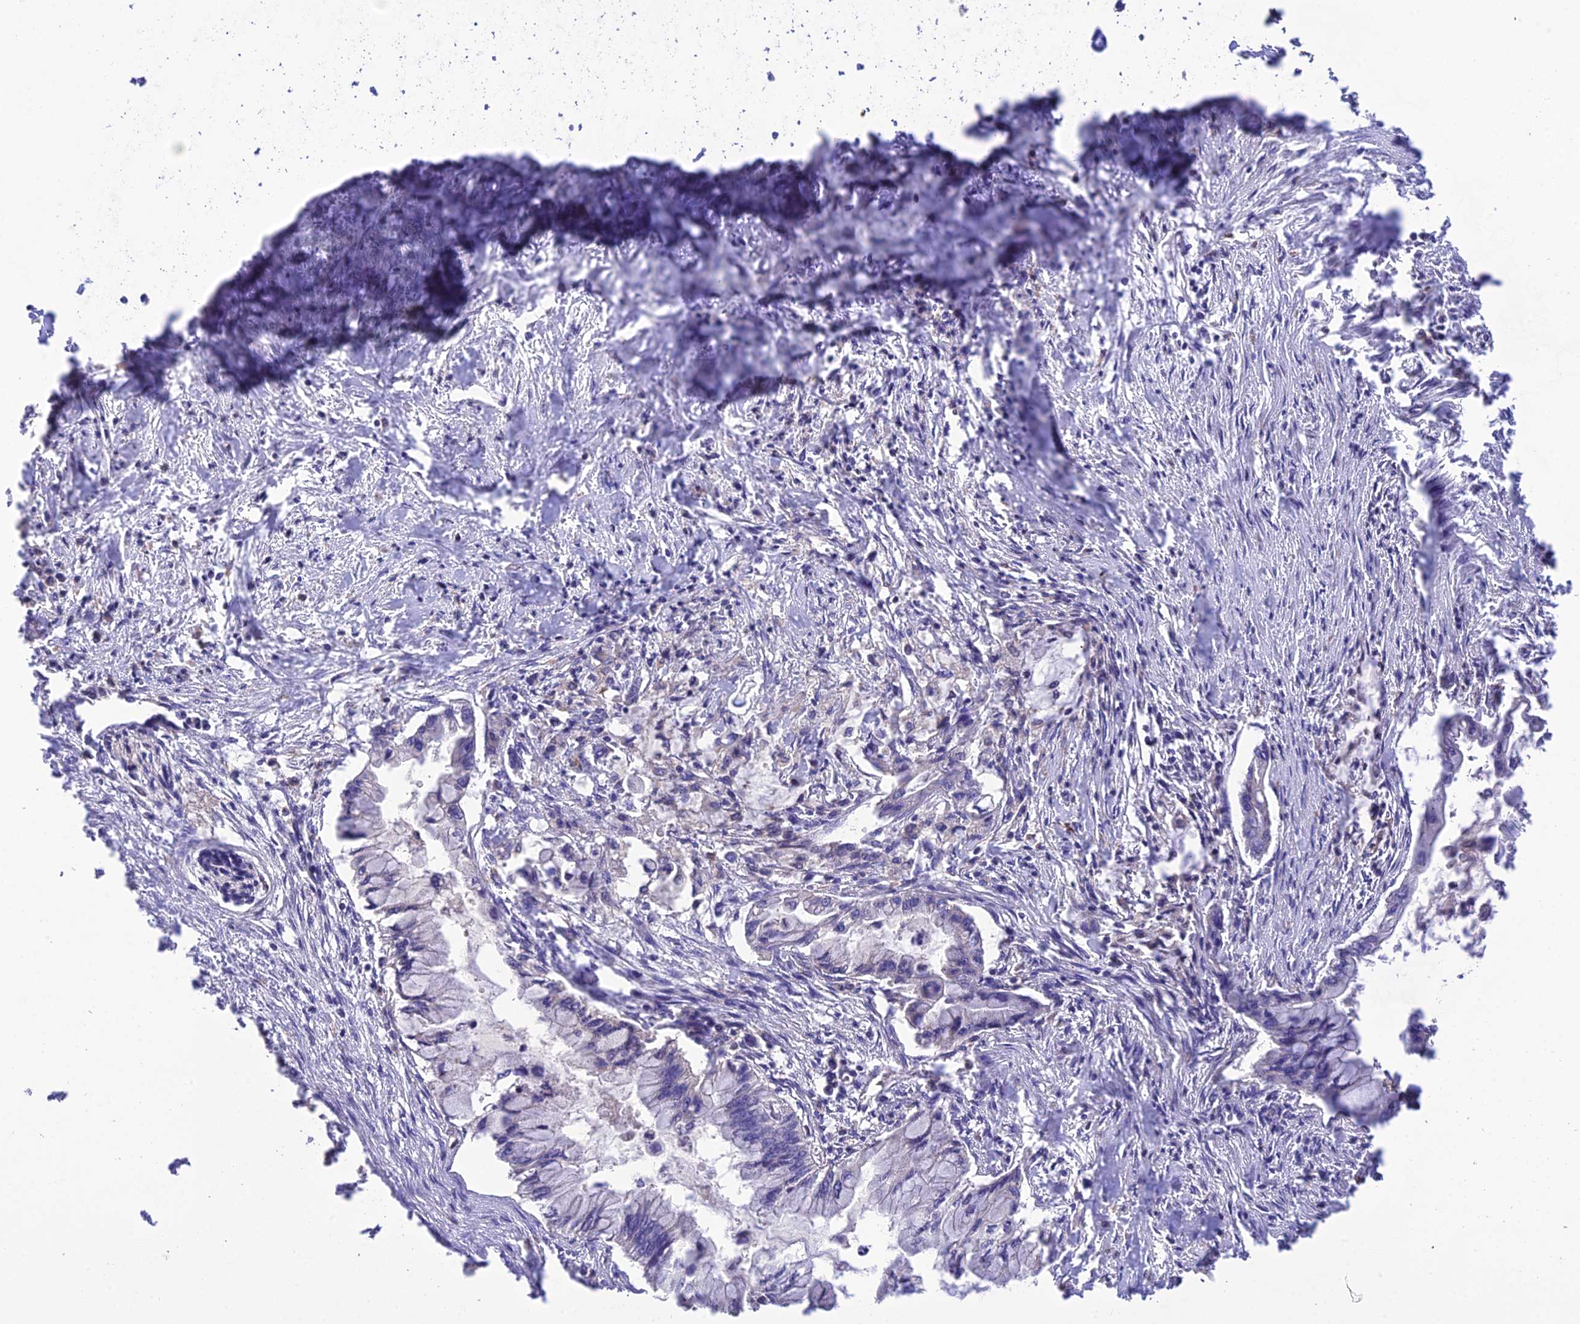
{"staining": {"intensity": "weak", "quantity": "<25%", "location": "cytoplasmic/membranous"}, "tissue": "pancreatic cancer", "cell_type": "Tumor cells", "image_type": "cancer", "snomed": [{"axis": "morphology", "description": "Adenocarcinoma, NOS"}, {"axis": "topography", "description": "Pancreas"}], "caption": "Human pancreatic adenocarcinoma stained for a protein using immunohistochemistry (IHC) displays no expression in tumor cells.", "gene": "MIOS", "patient": {"sex": "male", "age": 48}}